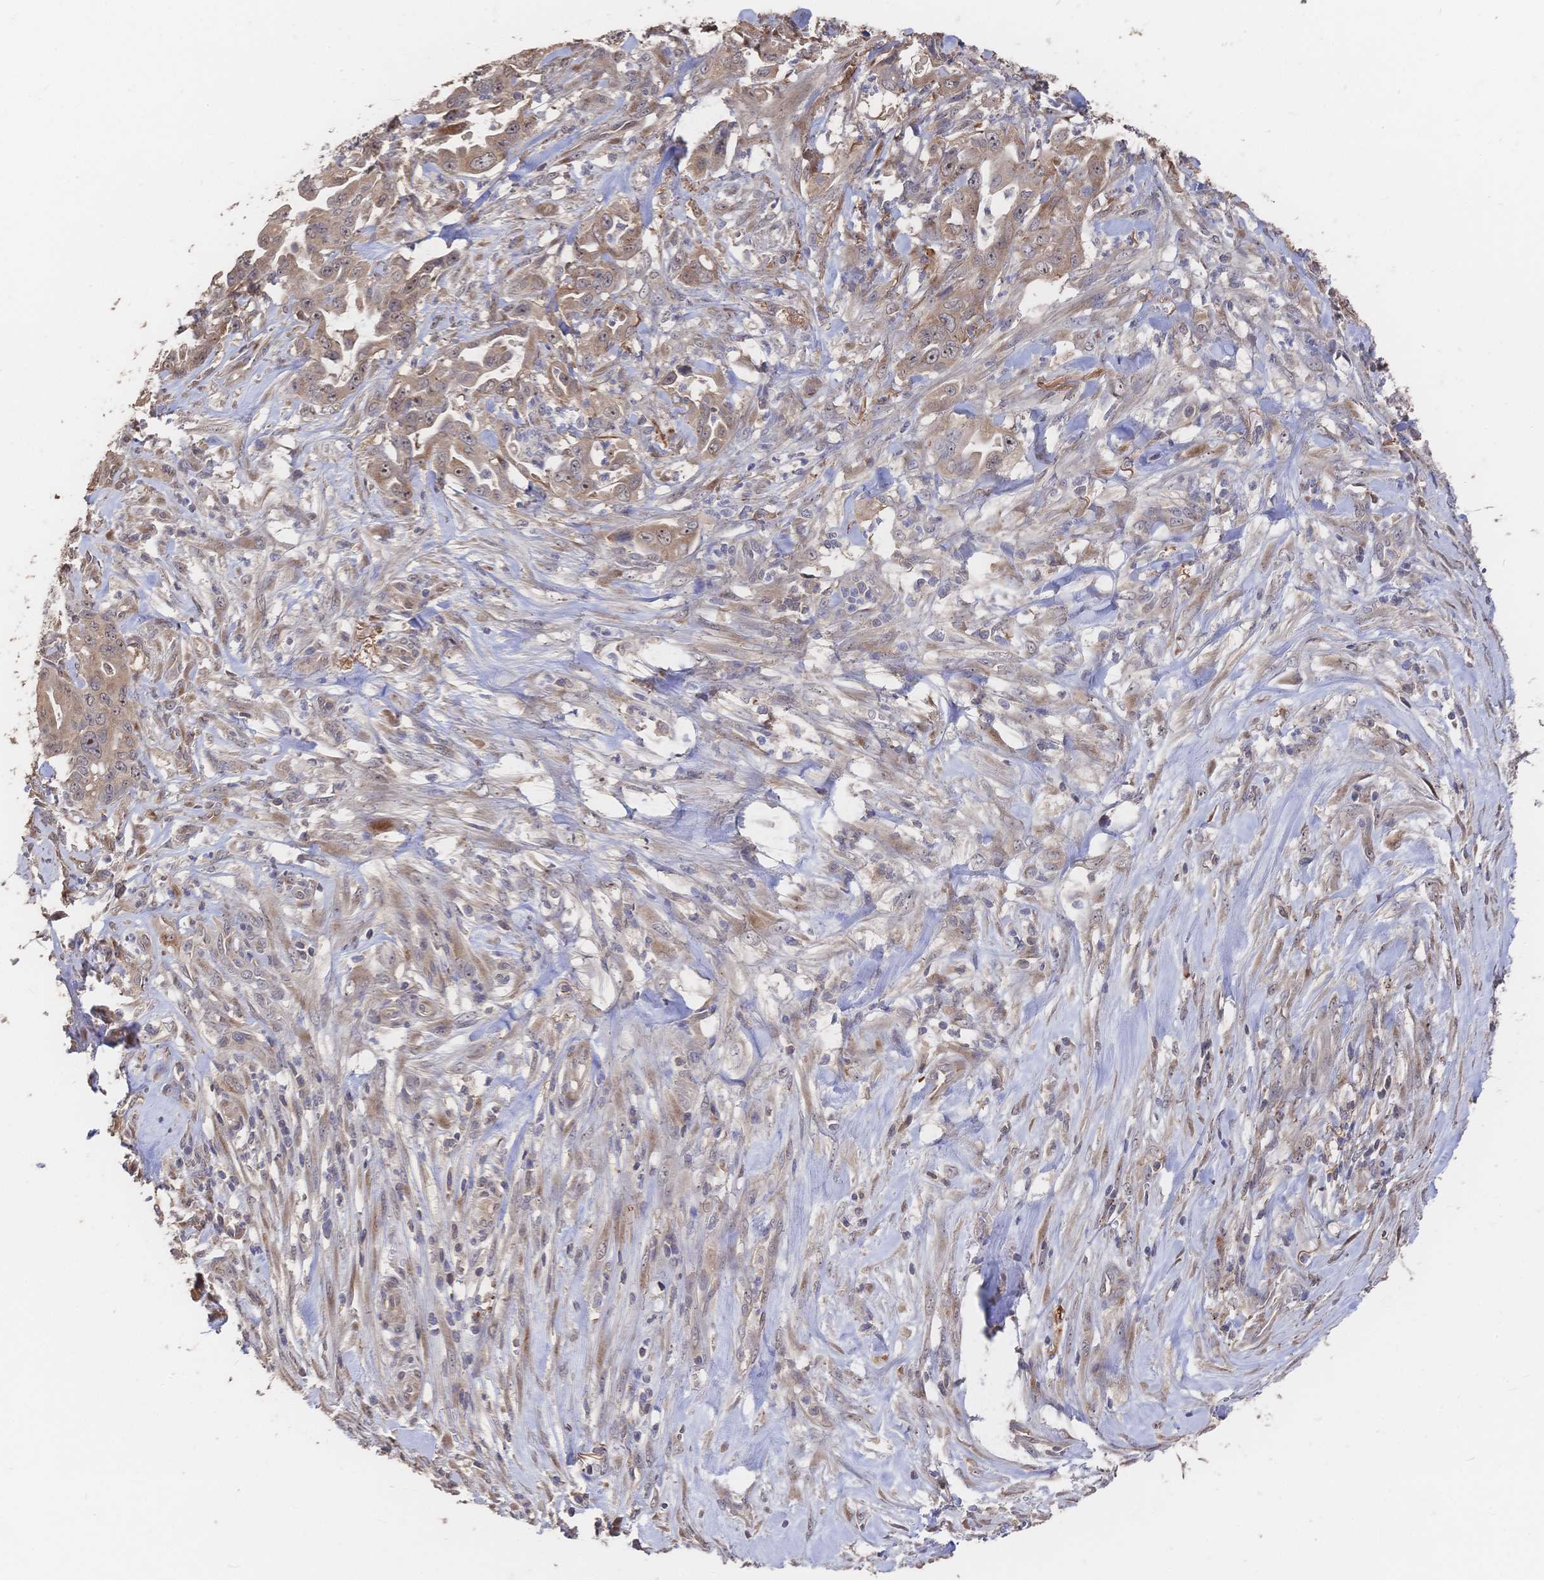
{"staining": {"intensity": "weak", "quantity": ">75%", "location": "cytoplasmic/membranous,nuclear"}, "tissue": "pancreatic cancer", "cell_type": "Tumor cells", "image_type": "cancer", "snomed": [{"axis": "morphology", "description": "Adenocarcinoma, NOS"}, {"axis": "topography", "description": "Pancreas"}], "caption": "A photomicrograph of adenocarcinoma (pancreatic) stained for a protein displays weak cytoplasmic/membranous and nuclear brown staining in tumor cells. The staining was performed using DAB, with brown indicating positive protein expression. Nuclei are stained blue with hematoxylin.", "gene": "DNAJA4", "patient": {"sex": "female", "age": 61}}